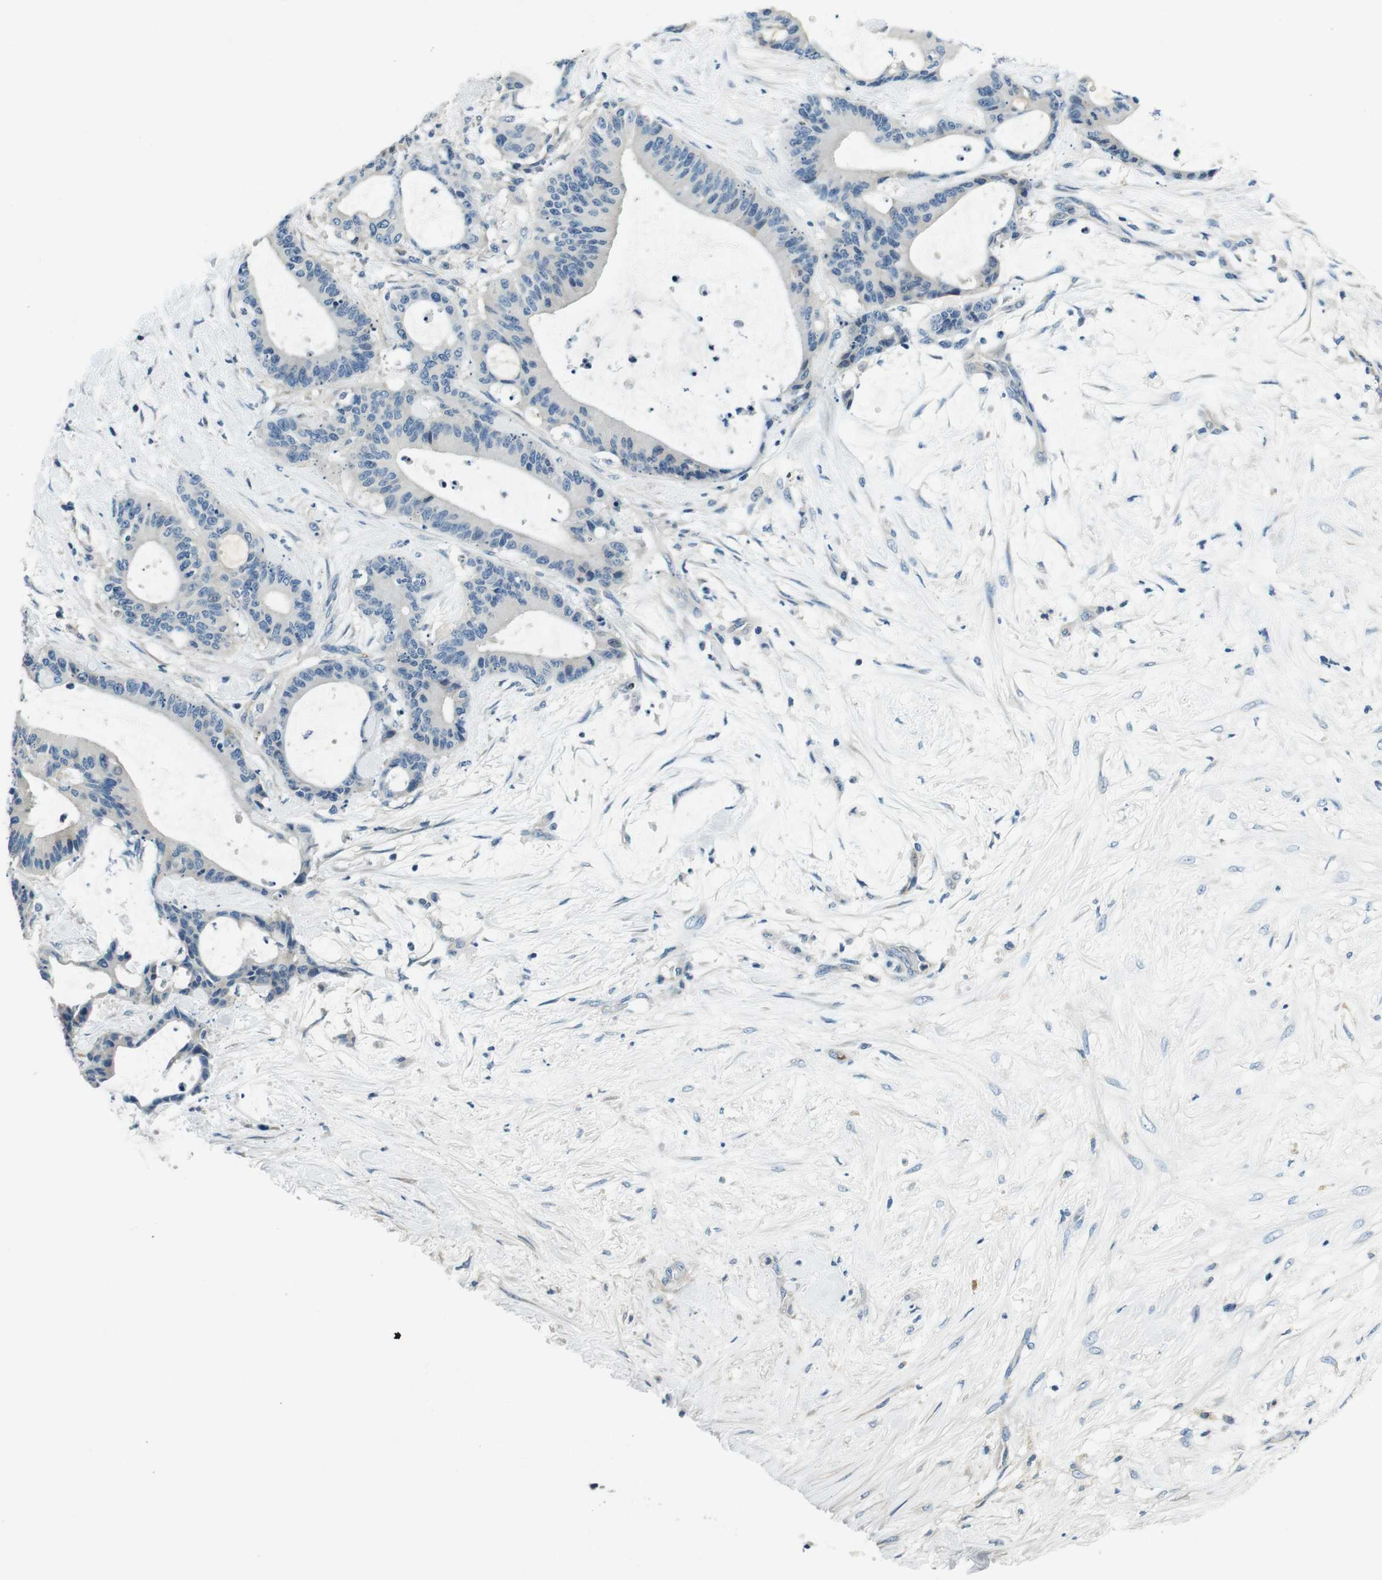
{"staining": {"intensity": "negative", "quantity": "none", "location": "none"}, "tissue": "liver cancer", "cell_type": "Tumor cells", "image_type": "cancer", "snomed": [{"axis": "morphology", "description": "Cholangiocarcinoma"}, {"axis": "topography", "description": "Liver"}], "caption": "Immunohistochemical staining of liver cancer exhibits no significant expression in tumor cells.", "gene": "KCNJ5", "patient": {"sex": "female", "age": 73}}